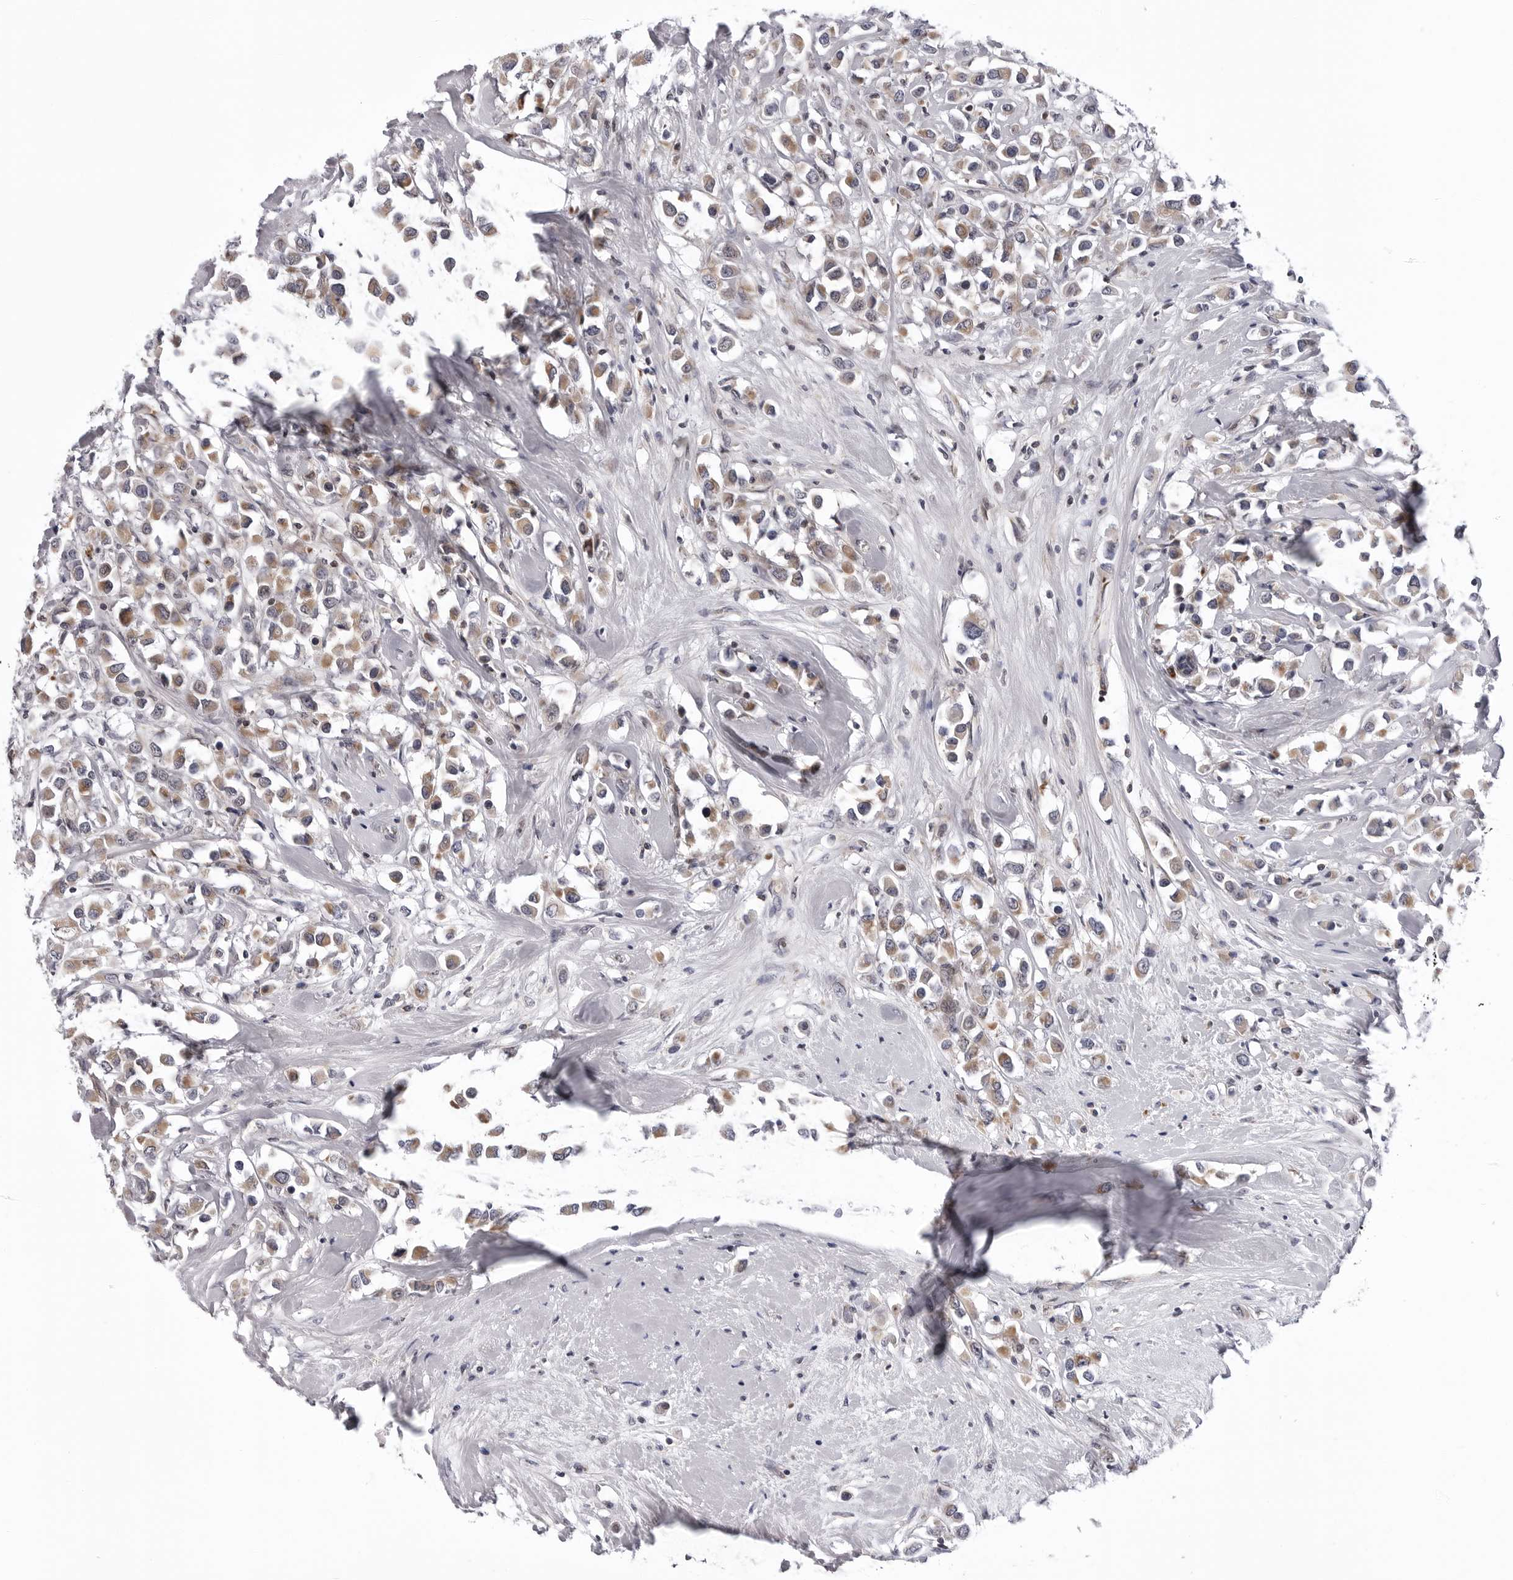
{"staining": {"intensity": "weak", "quantity": ">75%", "location": "cytoplasmic/membranous"}, "tissue": "breast cancer", "cell_type": "Tumor cells", "image_type": "cancer", "snomed": [{"axis": "morphology", "description": "Duct carcinoma"}, {"axis": "topography", "description": "Breast"}], "caption": "Immunohistochemistry micrograph of neoplastic tissue: breast cancer (infiltrating ductal carcinoma) stained using immunohistochemistry shows low levels of weak protein expression localized specifically in the cytoplasmic/membranous of tumor cells, appearing as a cytoplasmic/membranous brown color.", "gene": "CDK20", "patient": {"sex": "female", "age": 61}}